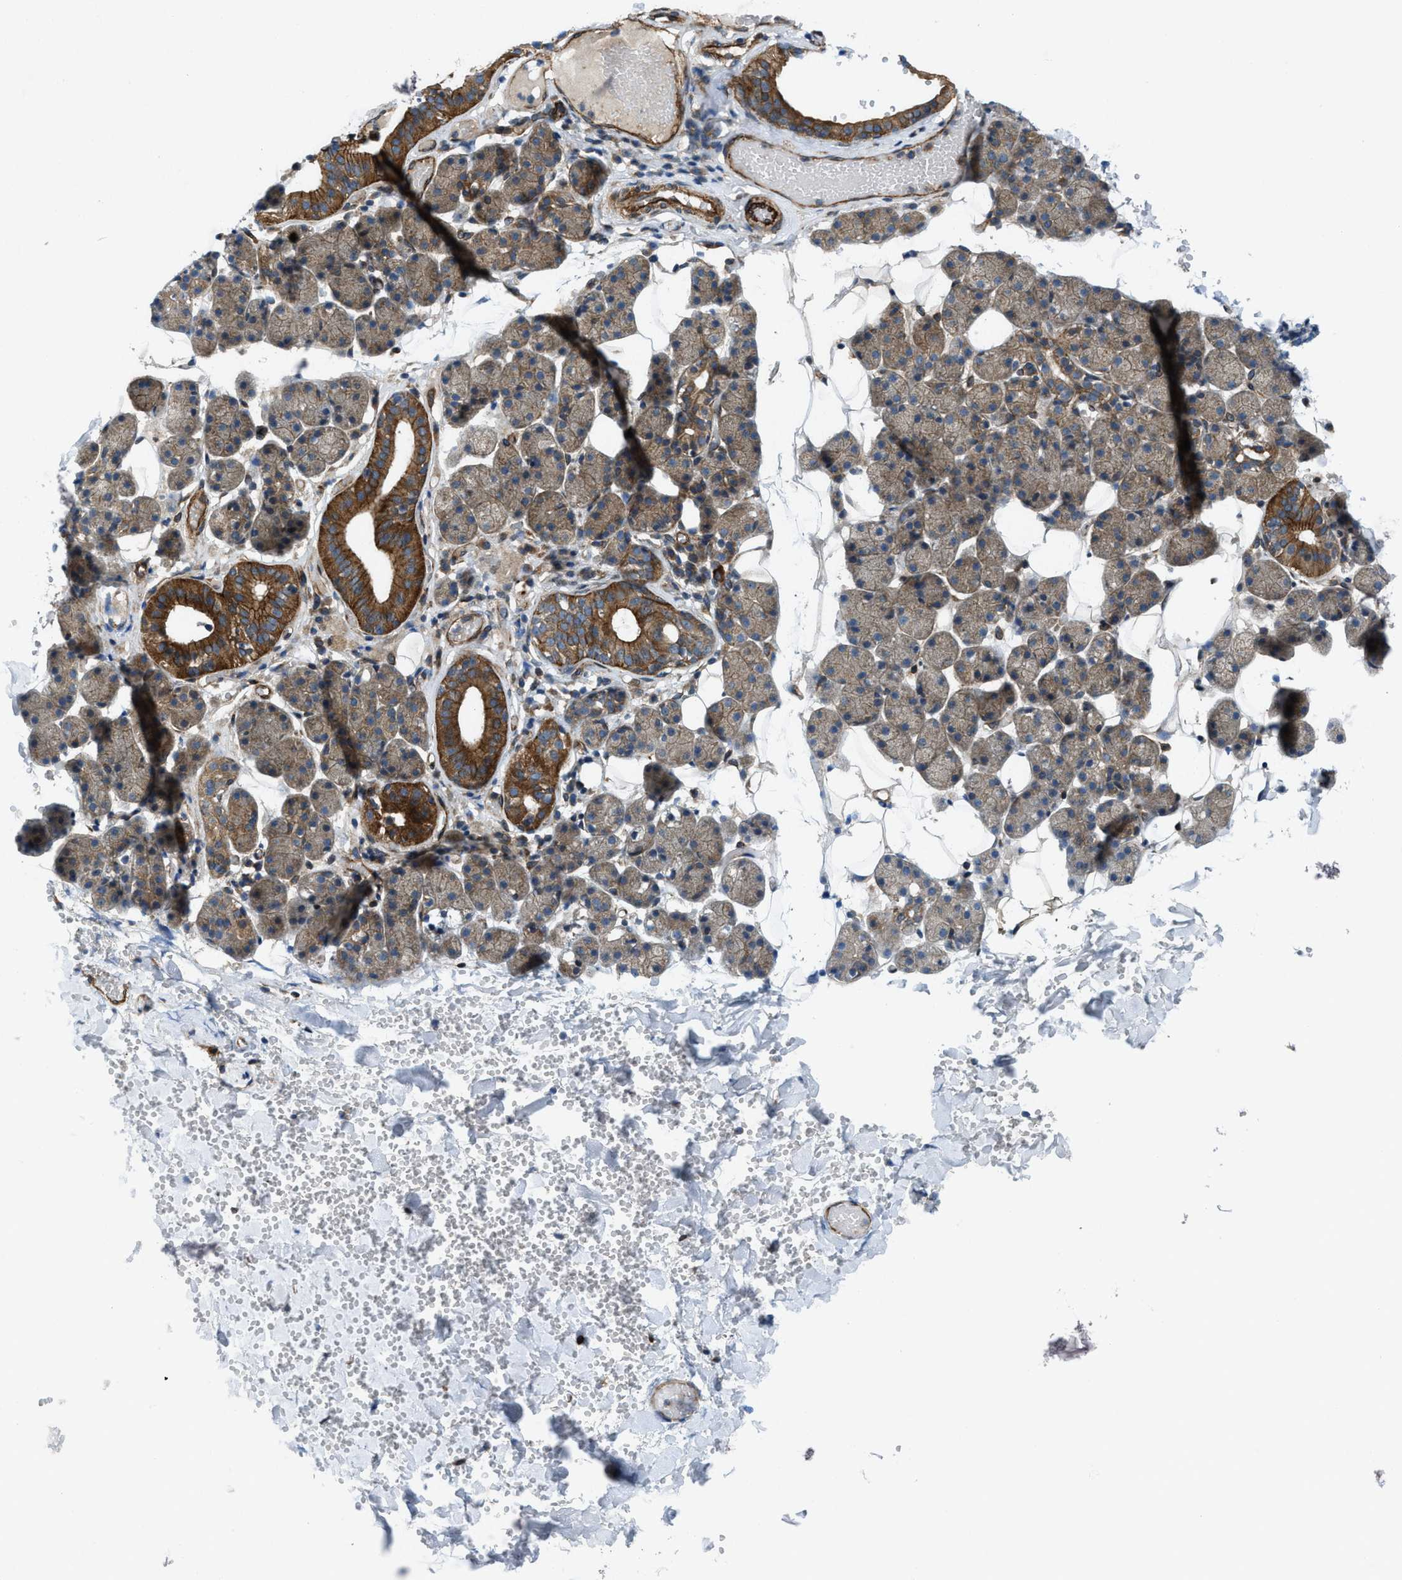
{"staining": {"intensity": "moderate", "quantity": ">75%", "location": "cytoplasmic/membranous"}, "tissue": "salivary gland", "cell_type": "Glandular cells", "image_type": "normal", "snomed": [{"axis": "morphology", "description": "Normal tissue, NOS"}, {"axis": "topography", "description": "Salivary gland"}], "caption": "Immunohistochemistry (IHC) photomicrograph of unremarkable salivary gland stained for a protein (brown), which reveals medium levels of moderate cytoplasmic/membranous staining in about >75% of glandular cells.", "gene": "URGCP", "patient": {"sex": "female", "age": 33}}